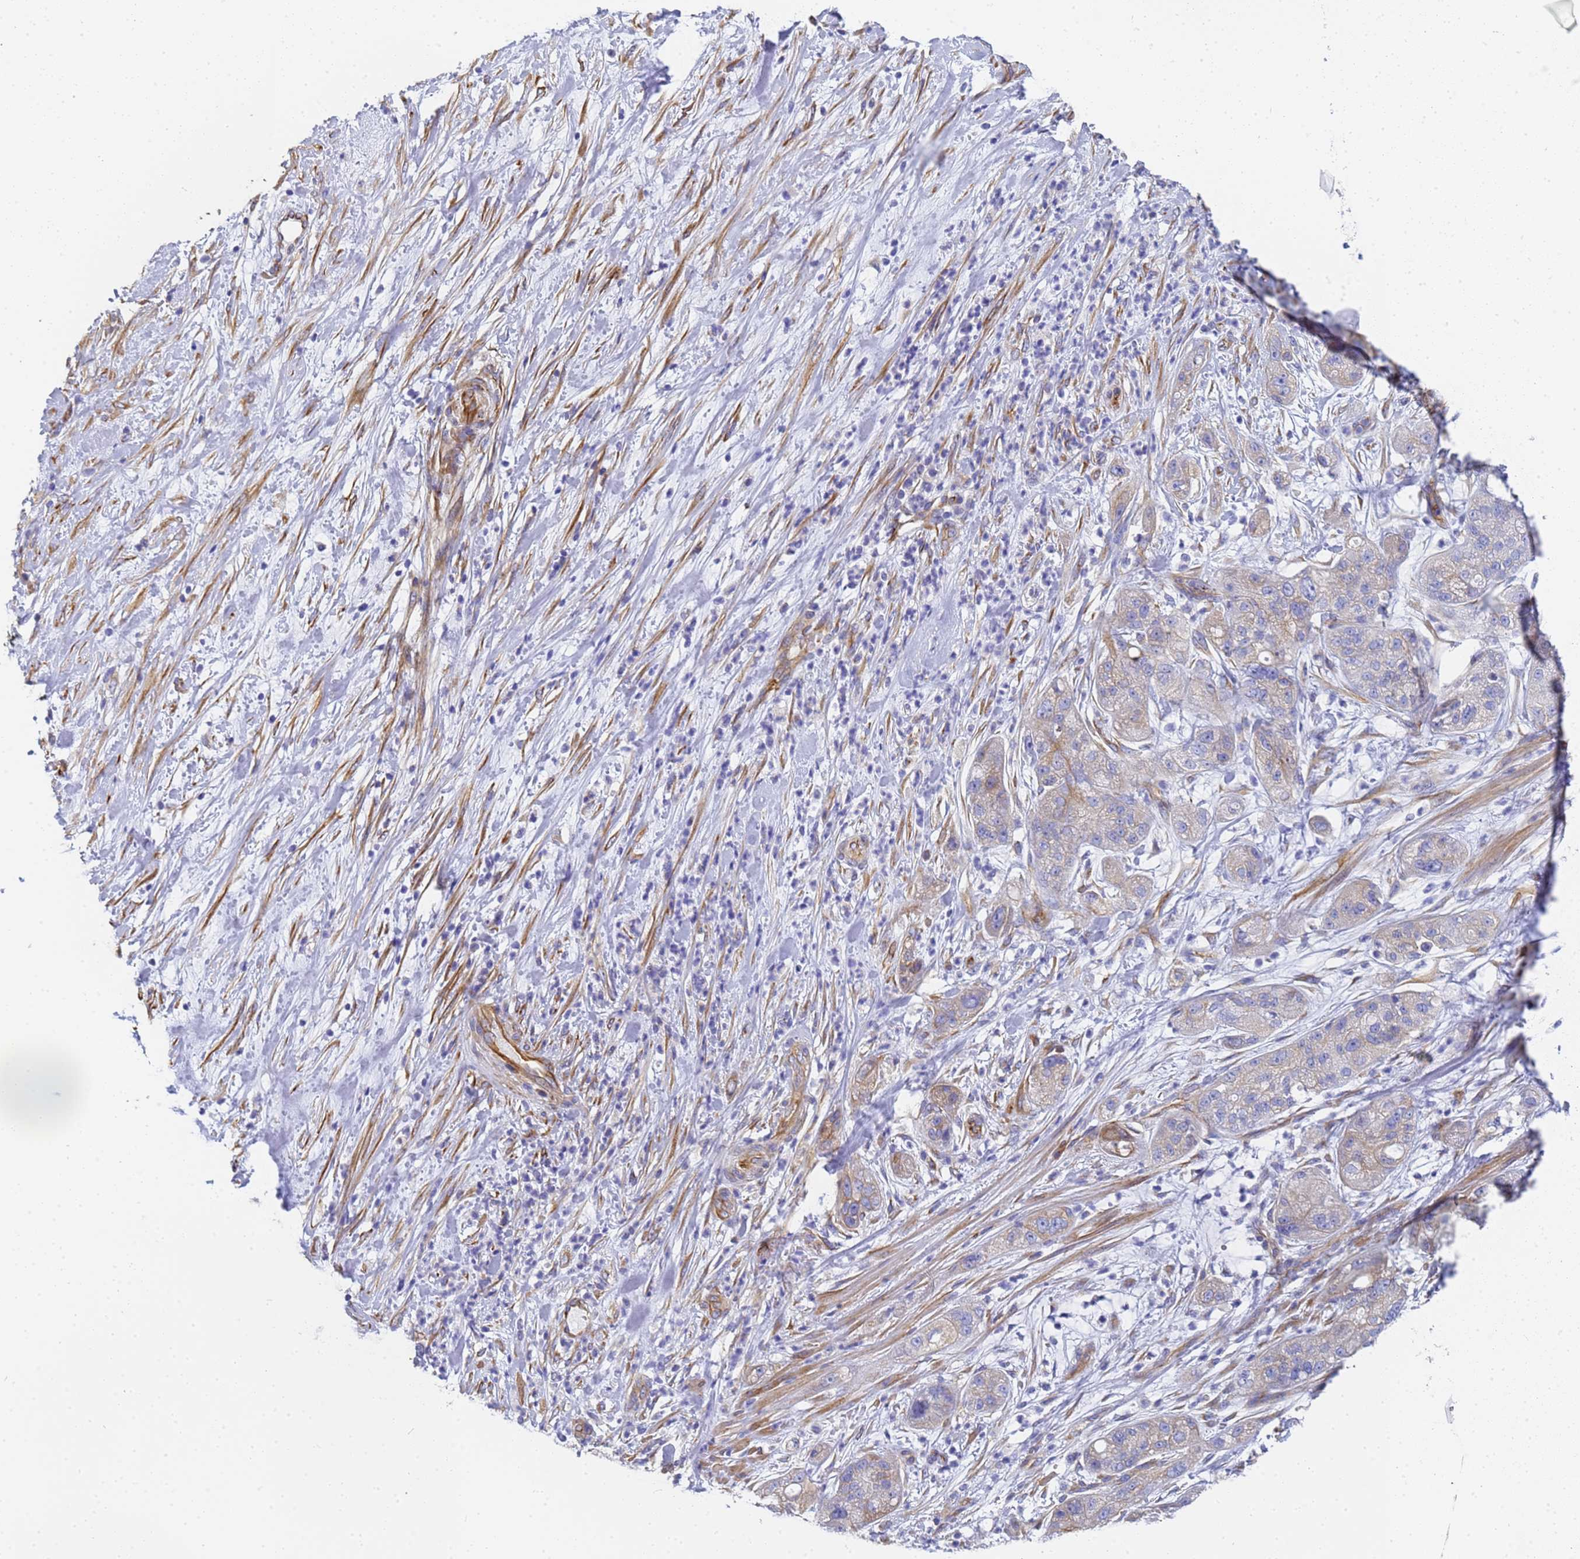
{"staining": {"intensity": "weak", "quantity": "25%-75%", "location": "cytoplasmic/membranous"}, "tissue": "pancreatic cancer", "cell_type": "Tumor cells", "image_type": "cancer", "snomed": [{"axis": "morphology", "description": "Adenocarcinoma, NOS"}, {"axis": "topography", "description": "Pancreas"}], "caption": "Human adenocarcinoma (pancreatic) stained with a brown dye exhibits weak cytoplasmic/membranous positive staining in approximately 25%-75% of tumor cells.", "gene": "TUBB1", "patient": {"sex": "female", "age": 78}}